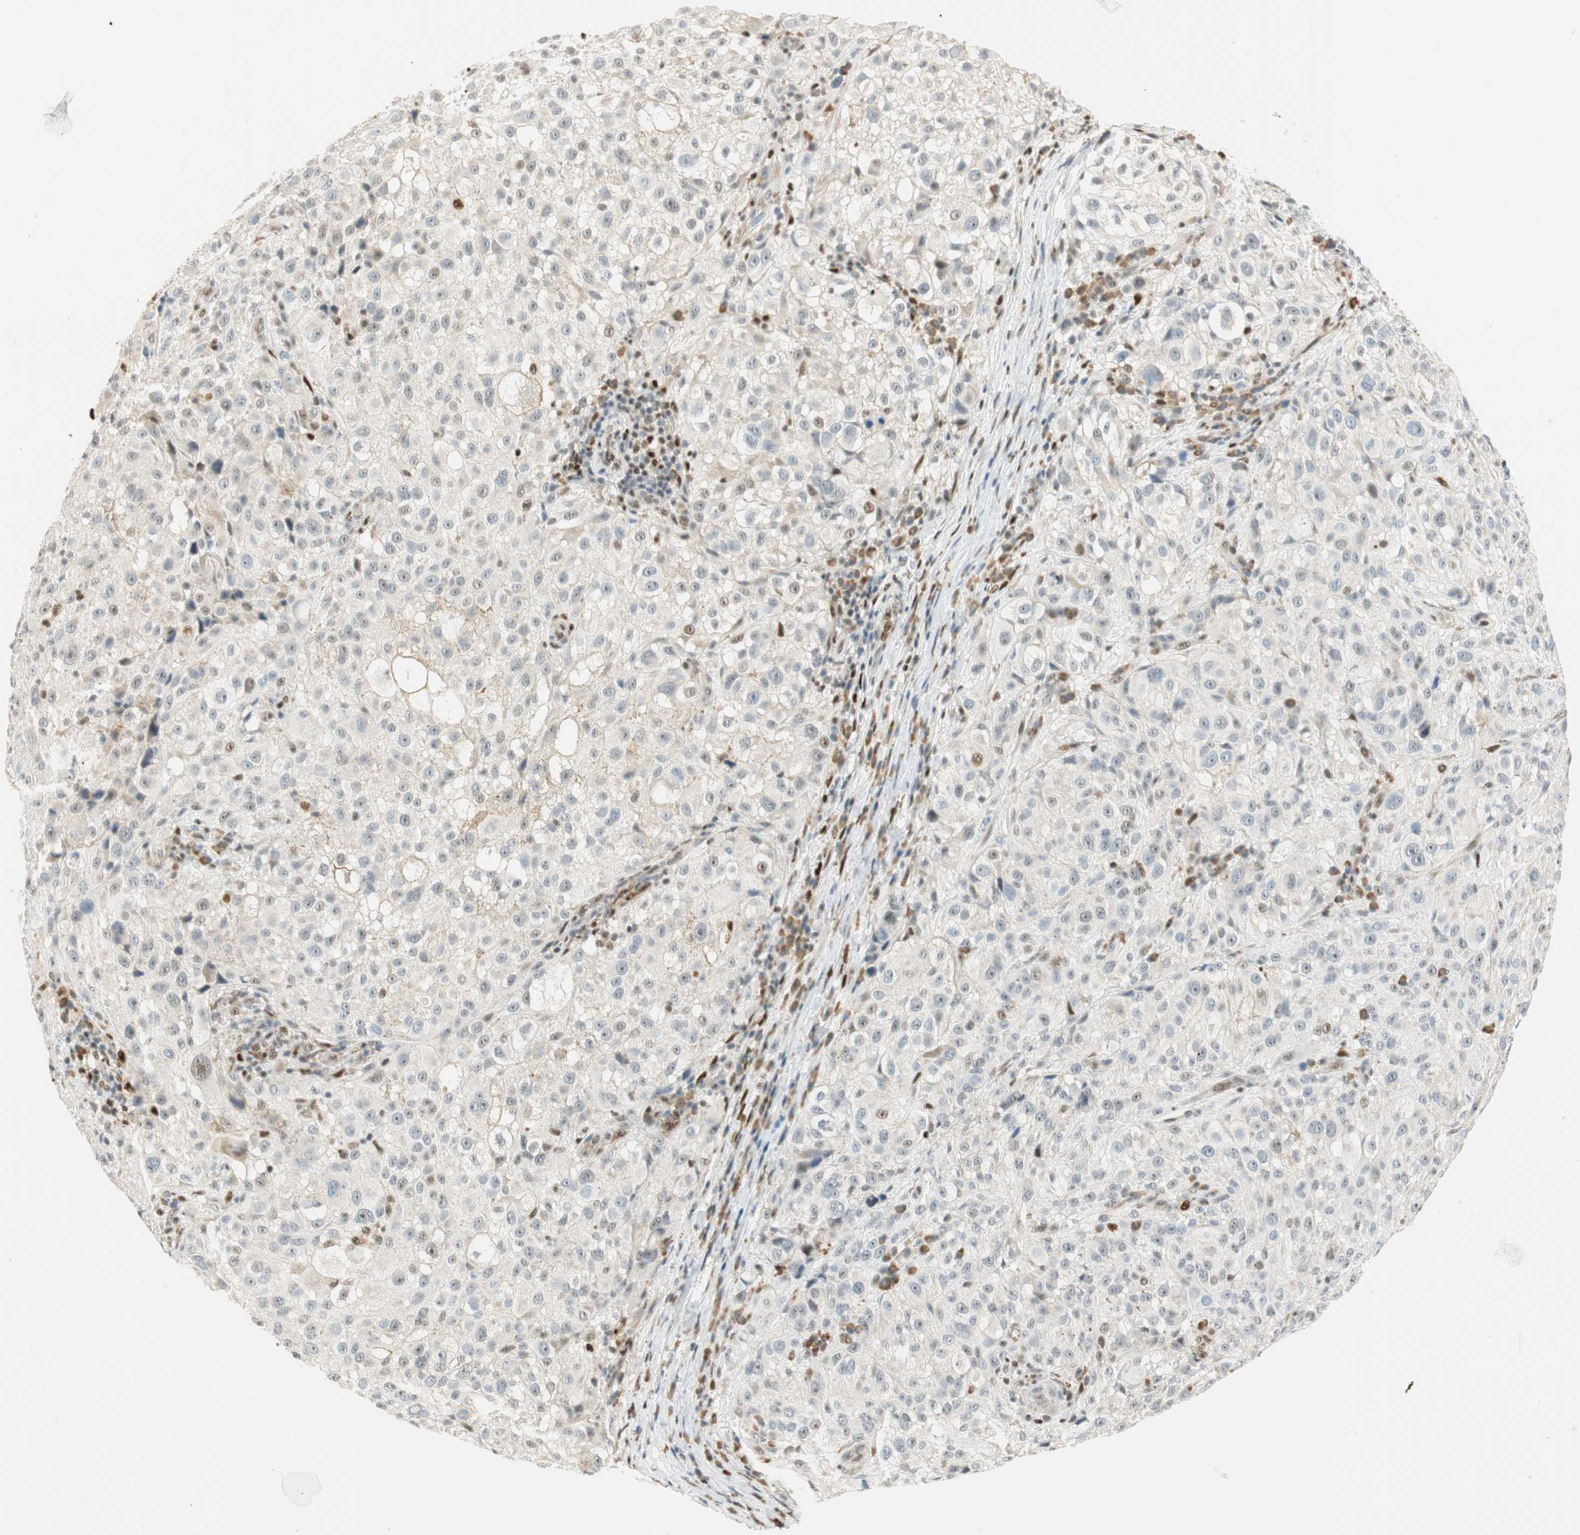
{"staining": {"intensity": "negative", "quantity": "none", "location": "none"}, "tissue": "melanoma", "cell_type": "Tumor cells", "image_type": "cancer", "snomed": [{"axis": "morphology", "description": "Necrosis, NOS"}, {"axis": "morphology", "description": "Malignant melanoma, NOS"}, {"axis": "topography", "description": "Skin"}], "caption": "Tumor cells show no significant positivity in melanoma.", "gene": "MSX2", "patient": {"sex": "female", "age": 87}}